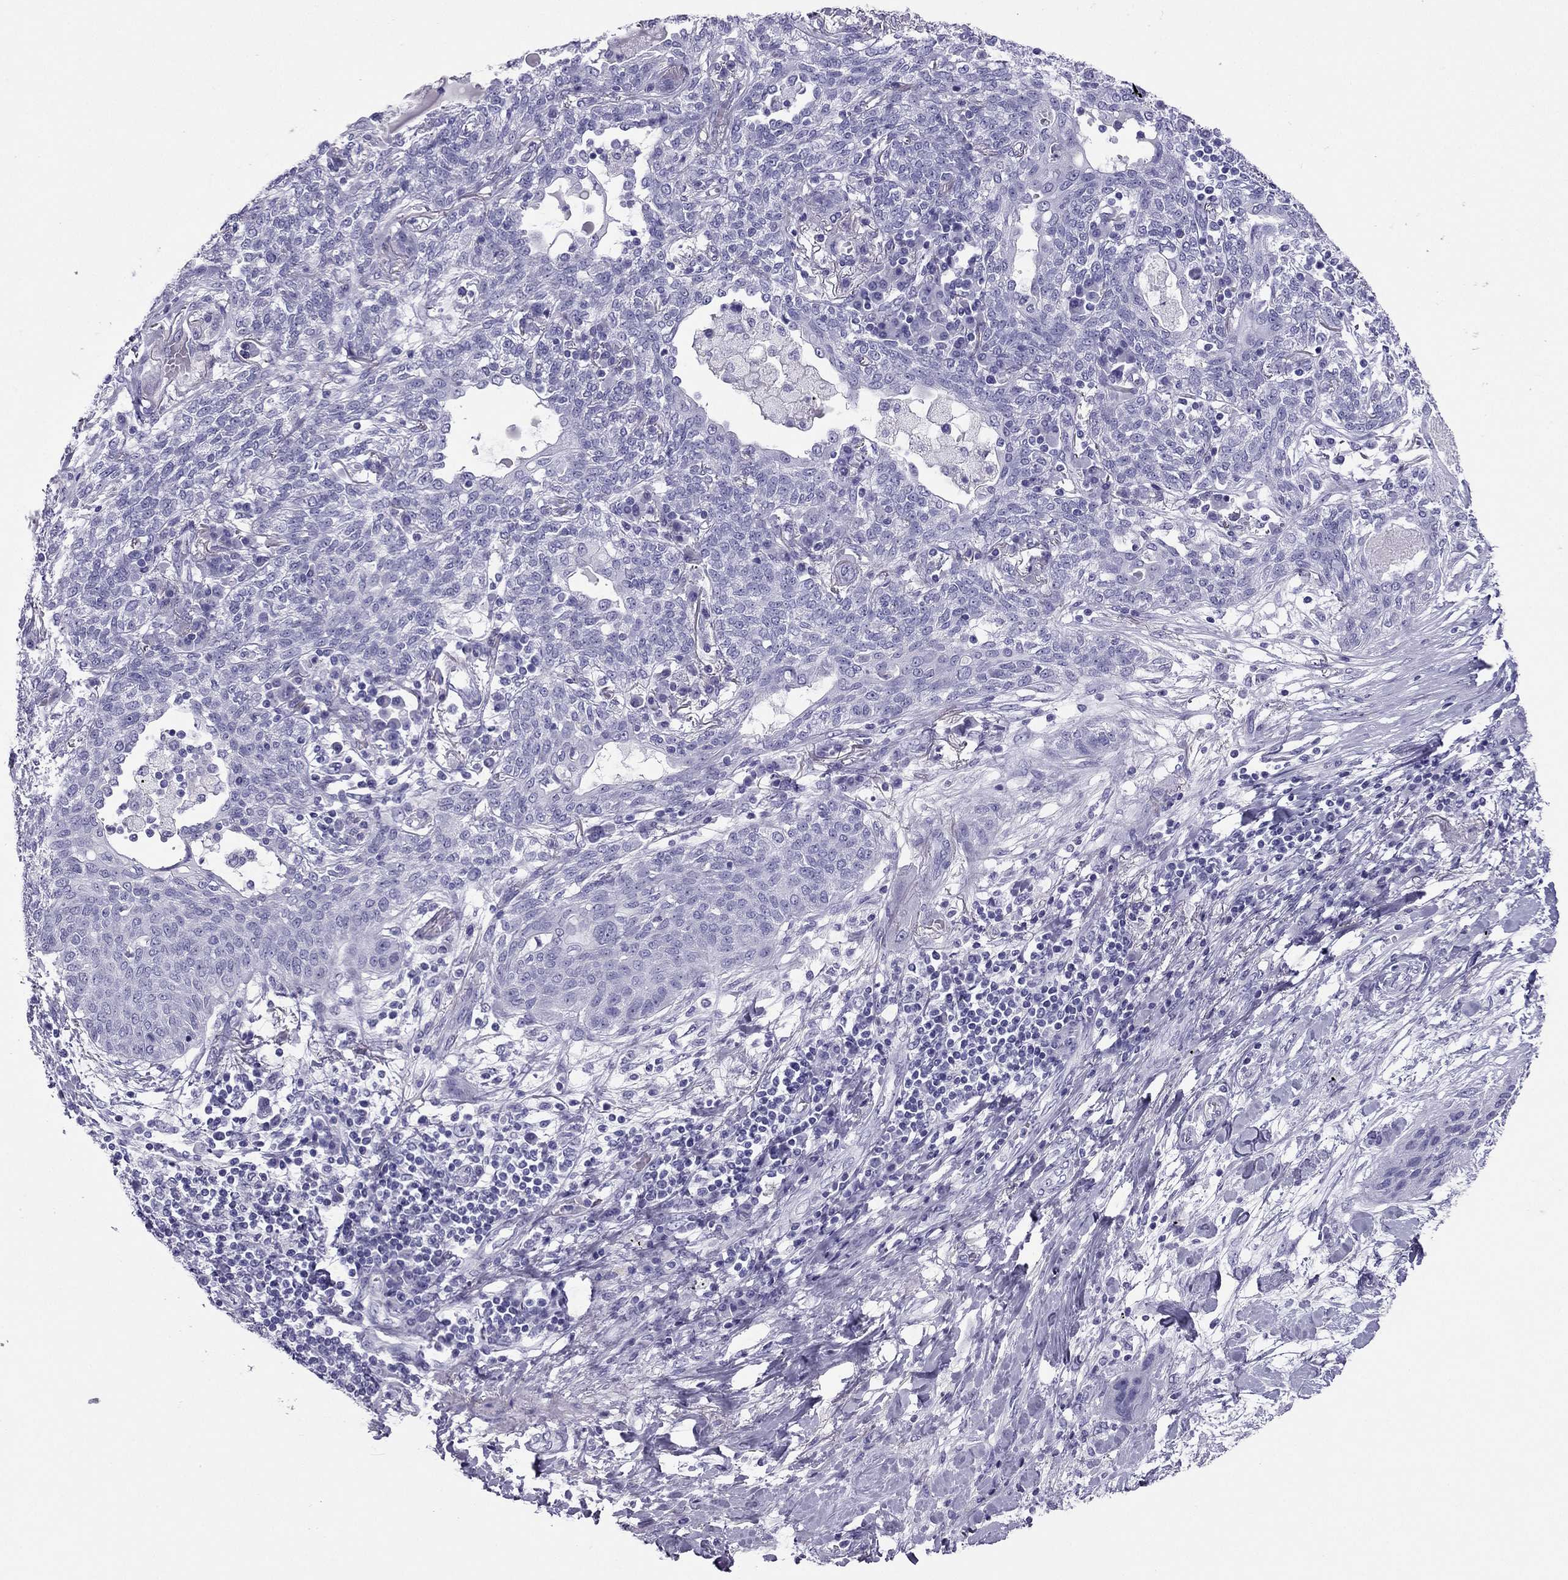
{"staining": {"intensity": "negative", "quantity": "none", "location": "none"}, "tissue": "lung cancer", "cell_type": "Tumor cells", "image_type": "cancer", "snomed": [{"axis": "morphology", "description": "Squamous cell carcinoma, NOS"}, {"axis": "topography", "description": "Lung"}], "caption": "This is a image of immunohistochemistry (IHC) staining of lung cancer (squamous cell carcinoma), which shows no staining in tumor cells. The staining is performed using DAB brown chromogen with nuclei counter-stained in using hematoxylin.", "gene": "PDE6A", "patient": {"sex": "female", "age": 70}}